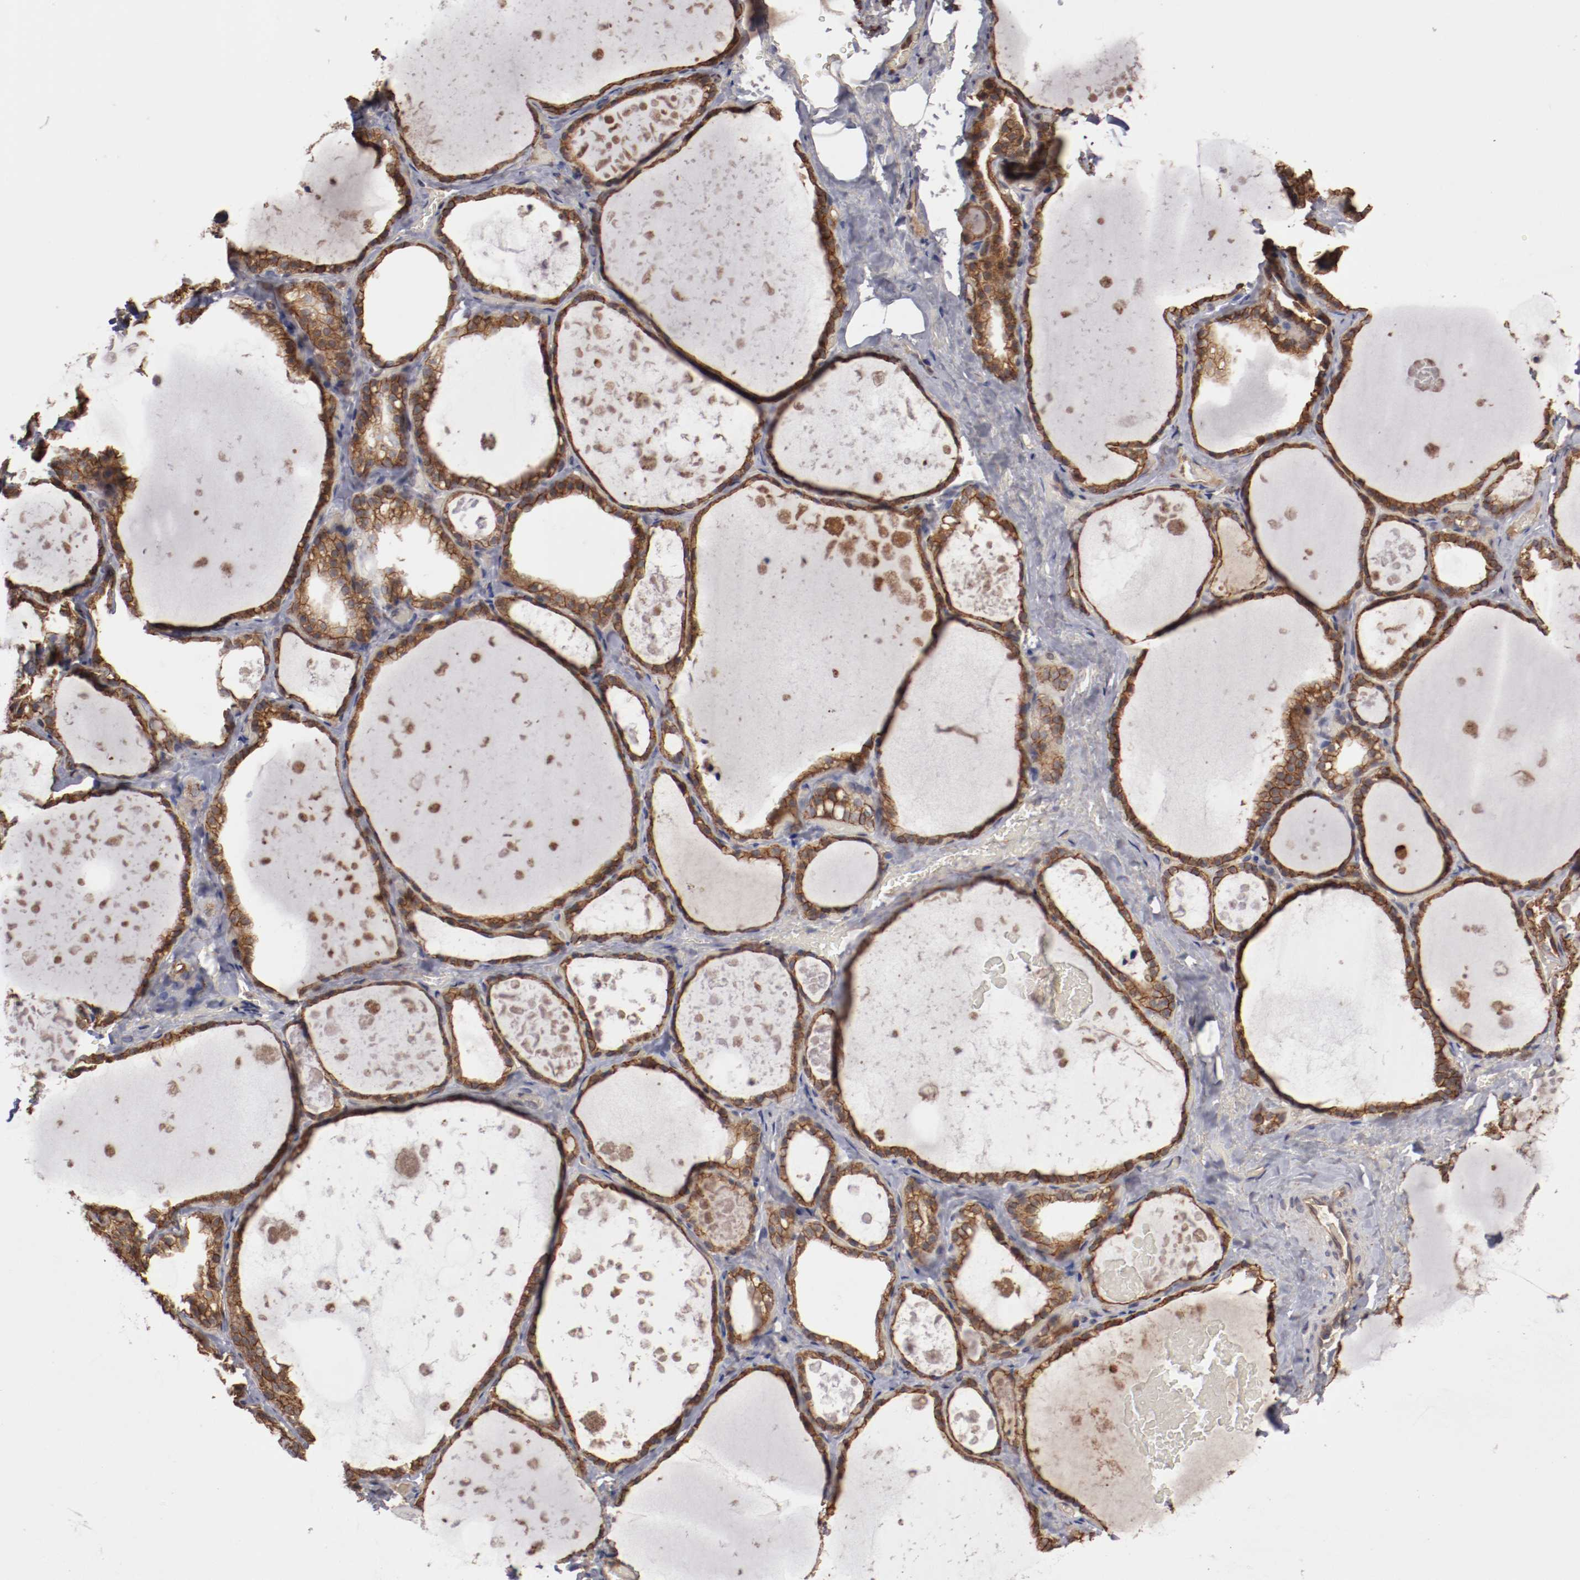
{"staining": {"intensity": "moderate", "quantity": ">75%", "location": "cytoplasmic/membranous"}, "tissue": "thyroid gland", "cell_type": "Glandular cells", "image_type": "normal", "snomed": [{"axis": "morphology", "description": "Normal tissue, NOS"}, {"axis": "topography", "description": "Thyroid gland"}], "caption": "This micrograph displays immunohistochemistry staining of unremarkable thyroid gland, with medium moderate cytoplasmic/membranous staining in about >75% of glandular cells.", "gene": "RPS6KA6", "patient": {"sex": "male", "age": 61}}